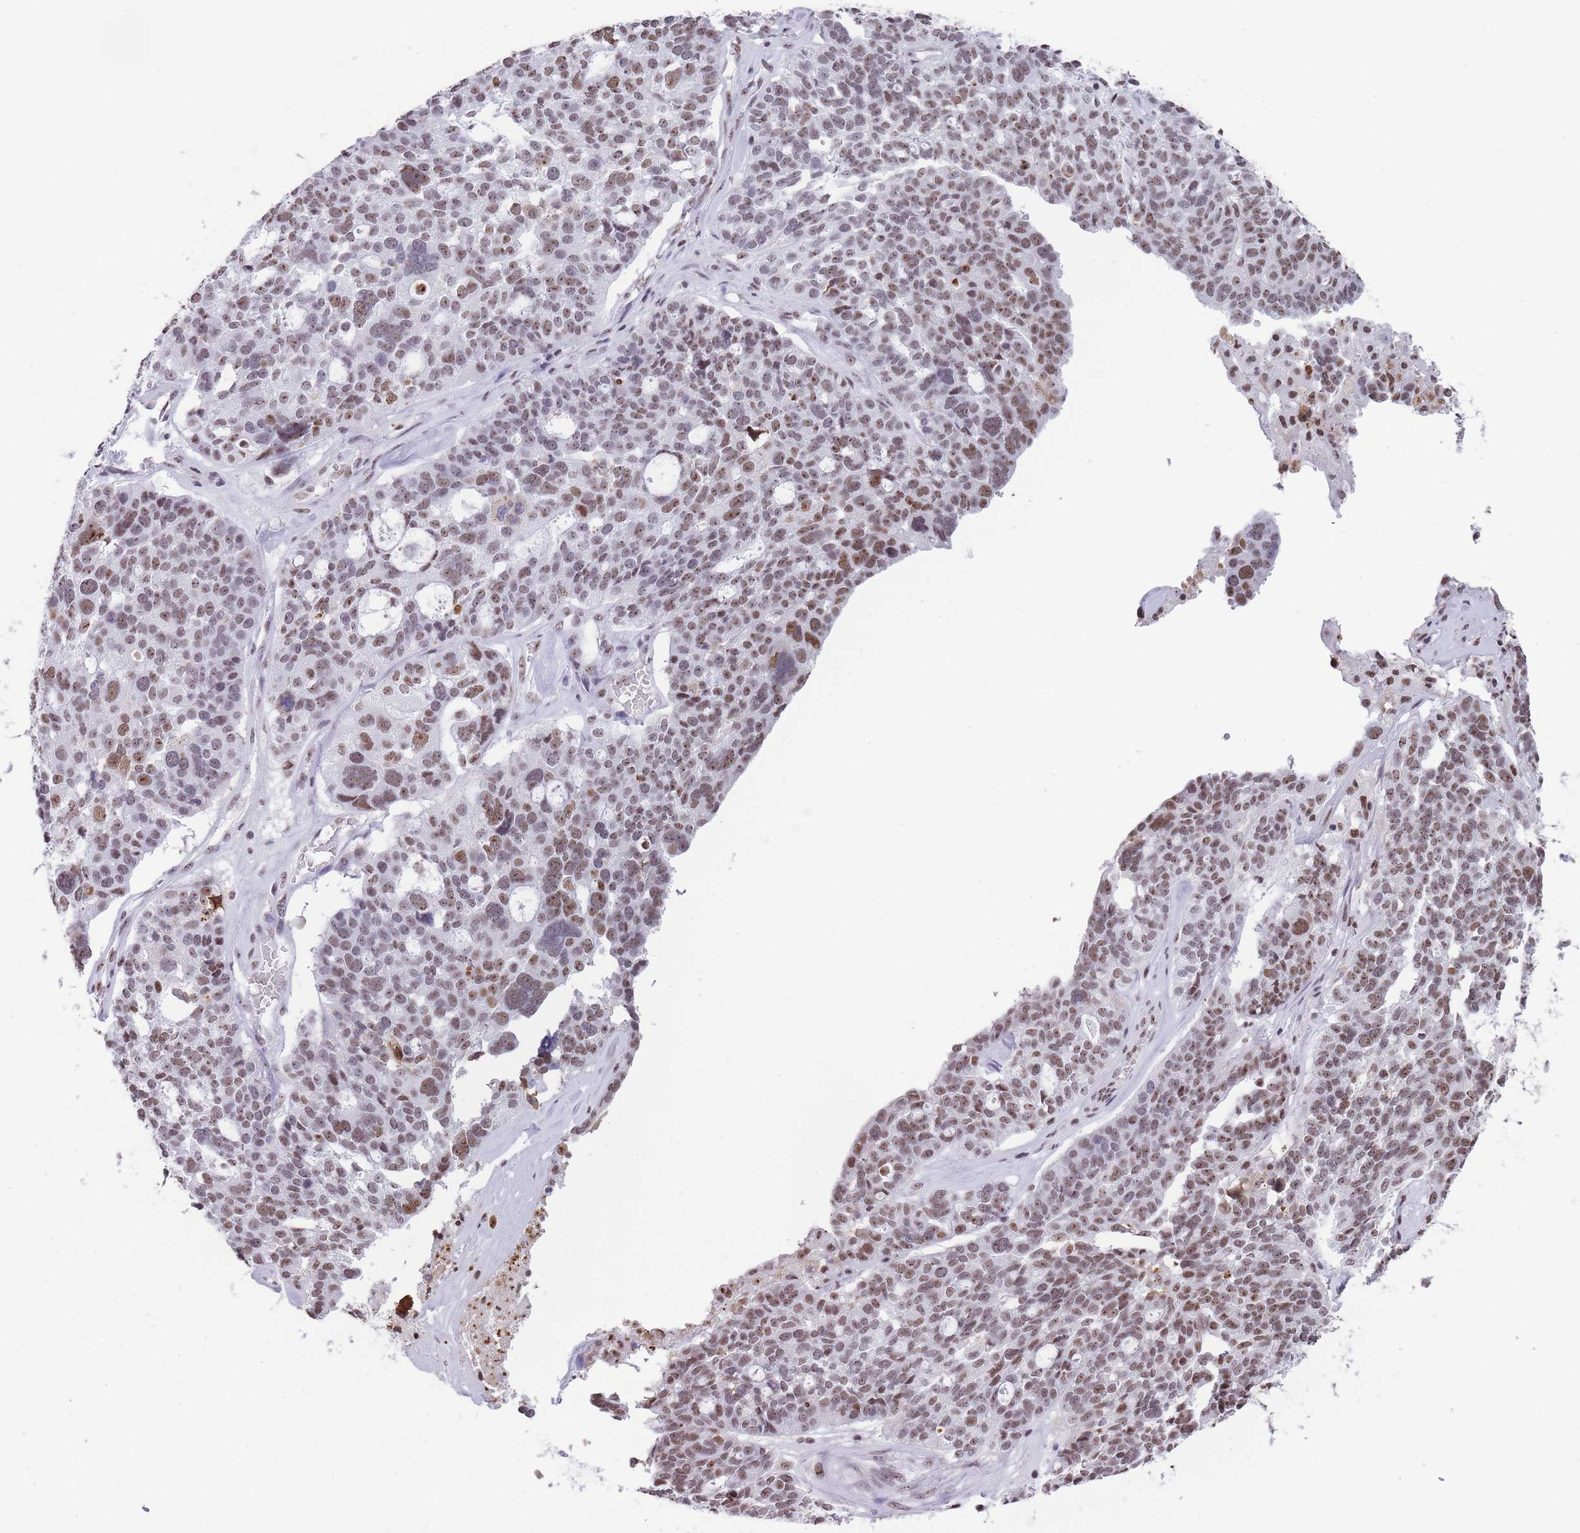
{"staining": {"intensity": "moderate", "quantity": ">75%", "location": "nuclear"}, "tissue": "ovarian cancer", "cell_type": "Tumor cells", "image_type": "cancer", "snomed": [{"axis": "morphology", "description": "Cystadenocarcinoma, serous, NOS"}, {"axis": "topography", "description": "Ovary"}], "caption": "Protein analysis of ovarian cancer tissue displays moderate nuclear staining in about >75% of tumor cells. Immunohistochemistry (ihc) stains the protein in brown and the nuclei are stained blue.", "gene": "EVC2", "patient": {"sex": "female", "age": 59}}